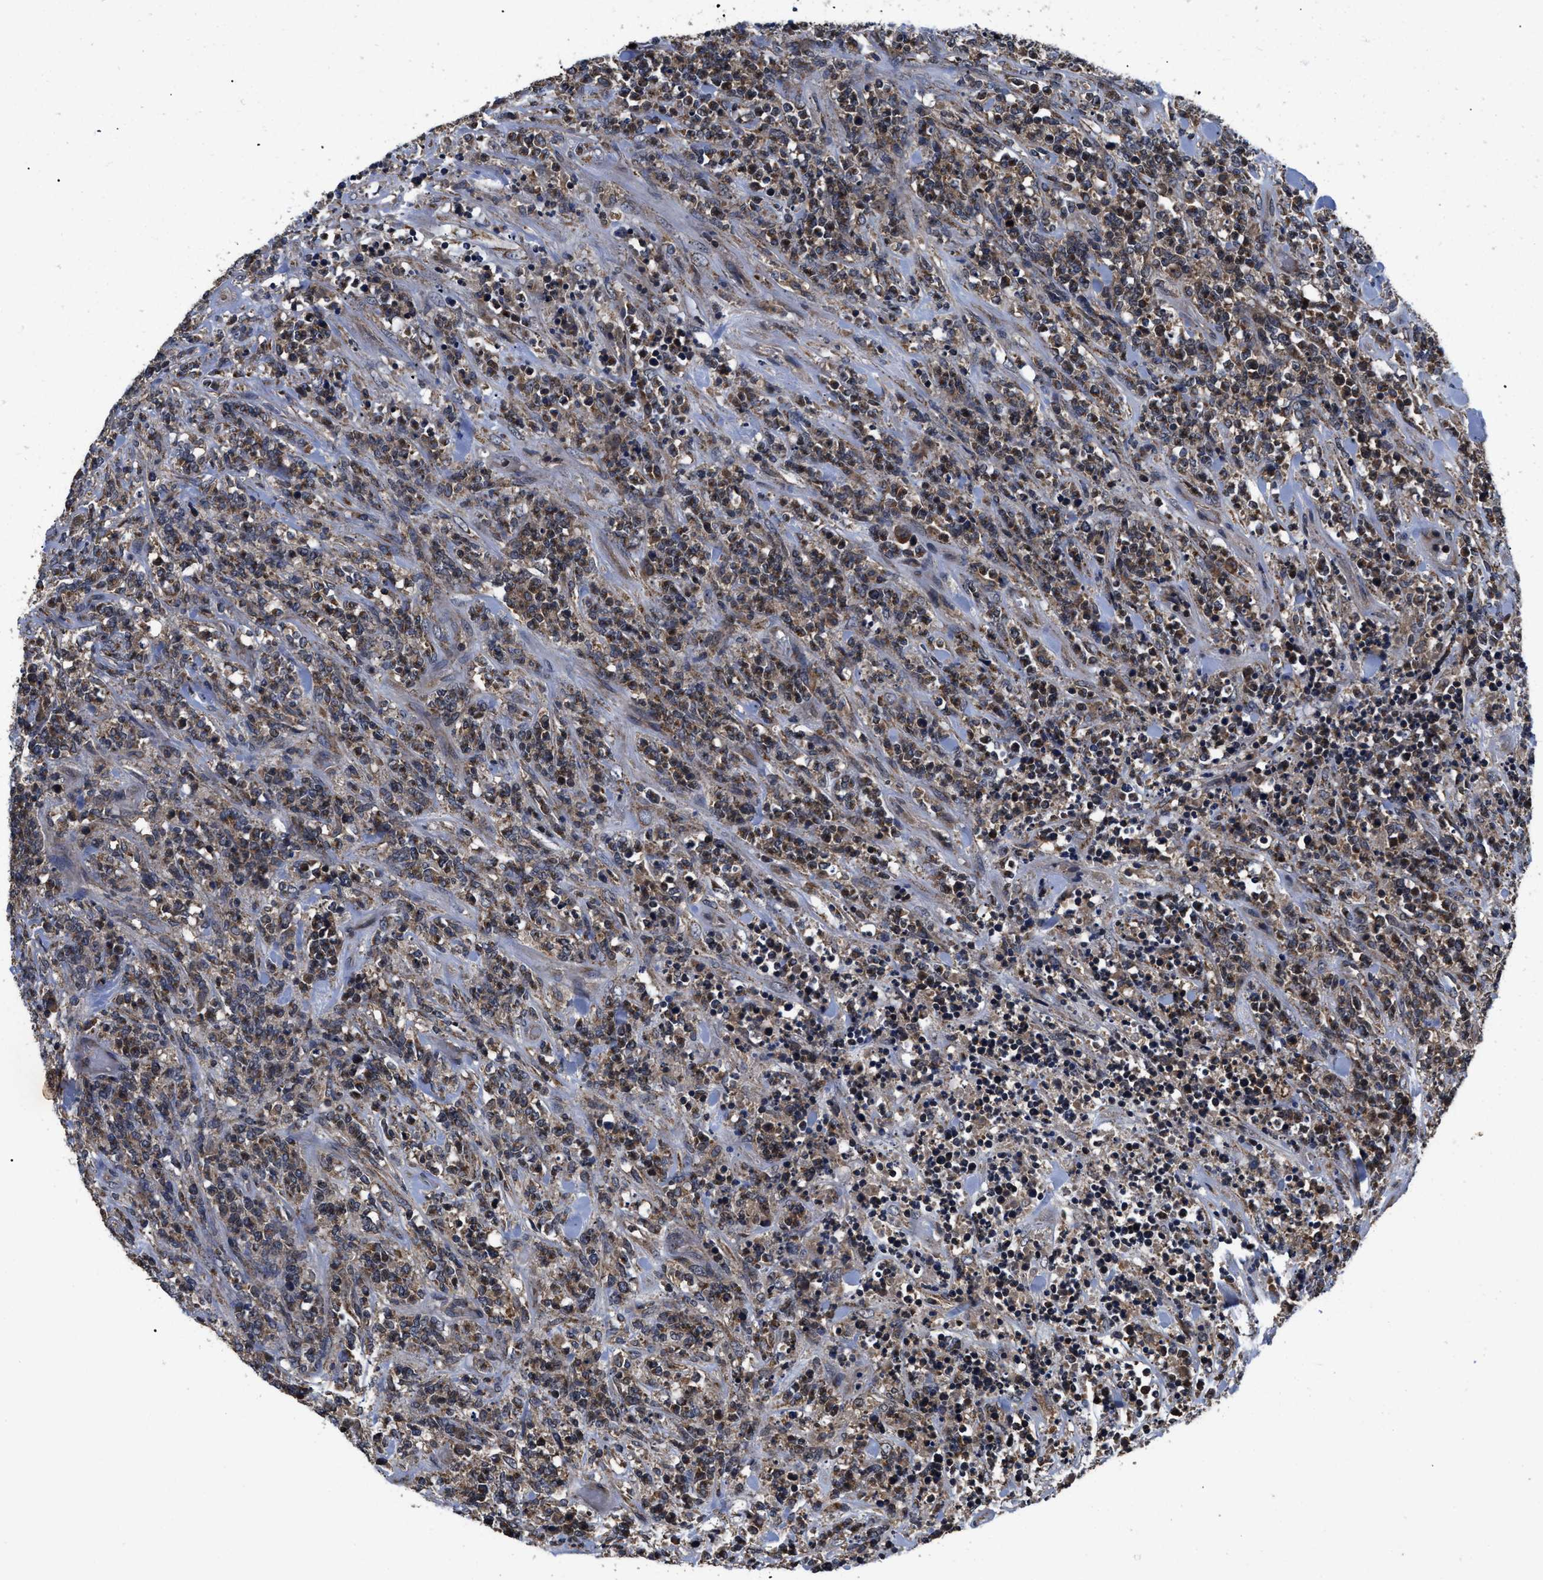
{"staining": {"intensity": "moderate", "quantity": "25%-75%", "location": "cytoplasmic/membranous"}, "tissue": "lymphoma", "cell_type": "Tumor cells", "image_type": "cancer", "snomed": [{"axis": "morphology", "description": "Malignant lymphoma, non-Hodgkin's type, High grade"}, {"axis": "topography", "description": "Soft tissue"}], "caption": "An immunohistochemistry (IHC) histopathology image of neoplastic tissue is shown. Protein staining in brown shows moderate cytoplasmic/membranous positivity in lymphoma within tumor cells. (Stains: DAB in brown, nuclei in blue, Microscopy: brightfield microscopy at high magnification).", "gene": "LRRC3", "patient": {"sex": "male", "age": 18}}